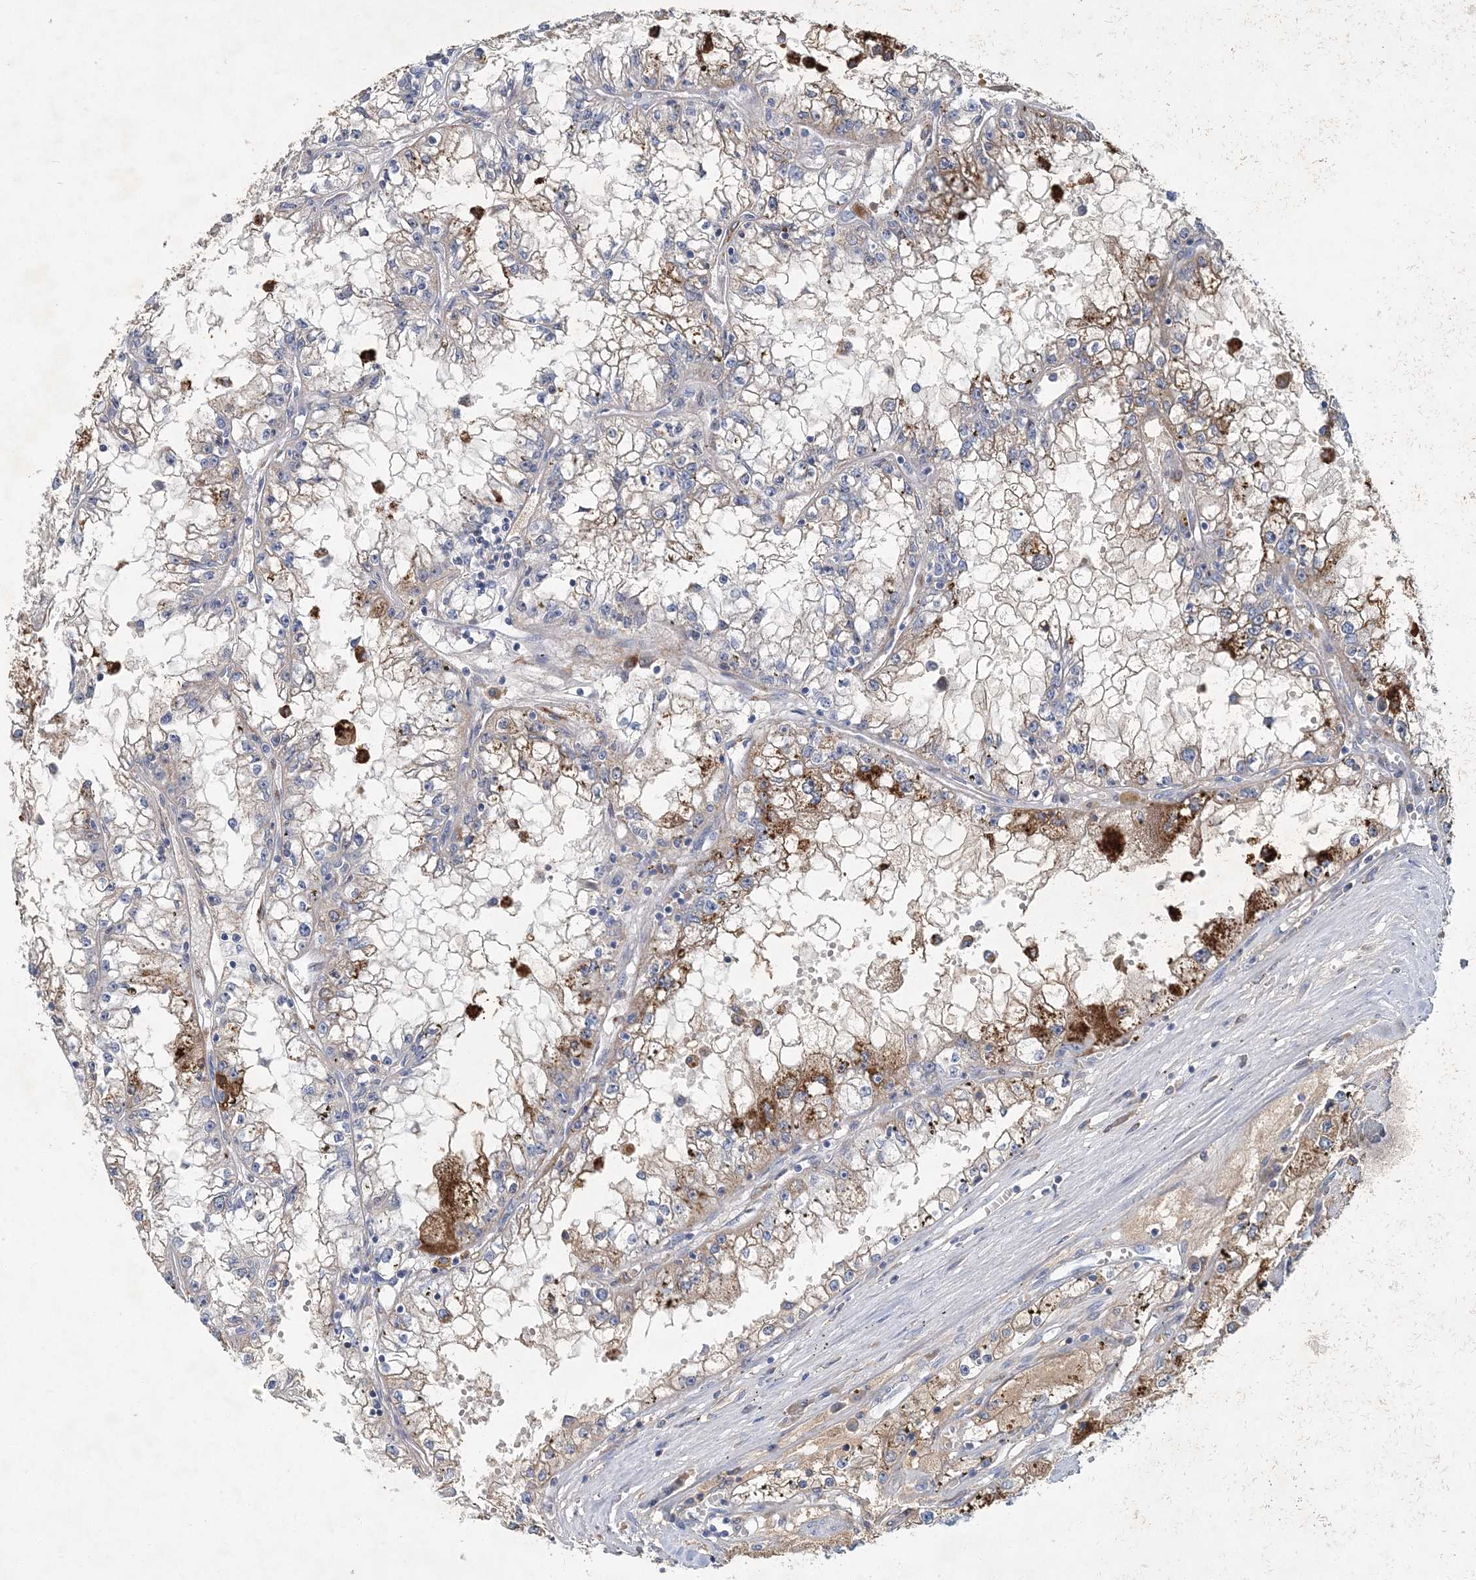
{"staining": {"intensity": "negative", "quantity": "none", "location": "none"}, "tissue": "renal cancer", "cell_type": "Tumor cells", "image_type": "cancer", "snomed": [{"axis": "morphology", "description": "Adenocarcinoma, NOS"}, {"axis": "topography", "description": "Kidney"}], "caption": "There is no significant staining in tumor cells of adenocarcinoma (renal).", "gene": "RNF25", "patient": {"sex": "male", "age": 56}}